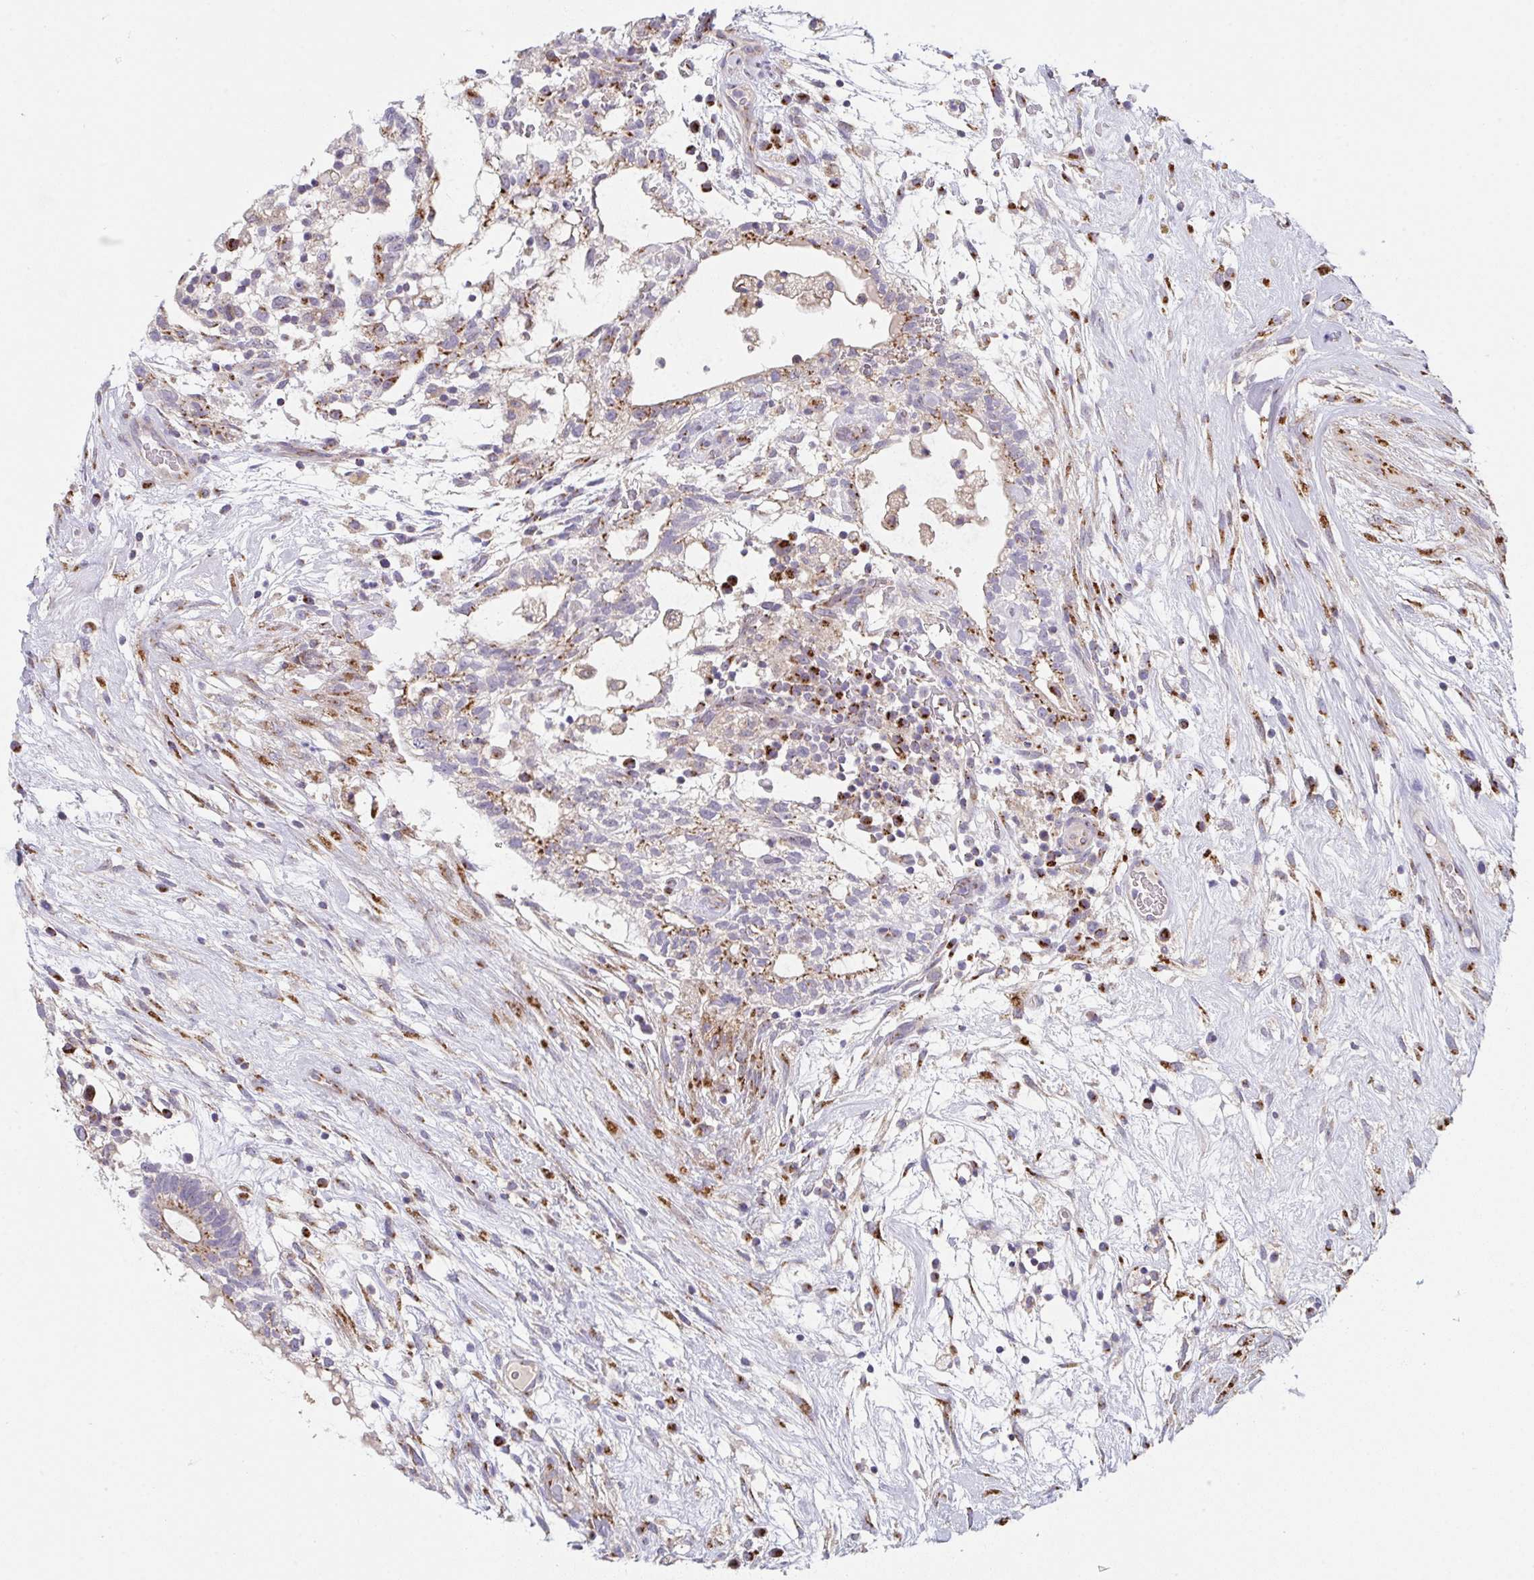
{"staining": {"intensity": "moderate", "quantity": "25%-75%", "location": "cytoplasmic/membranous"}, "tissue": "testis cancer", "cell_type": "Tumor cells", "image_type": "cancer", "snomed": [{"axis": "morphology", "description": "Carcinoma, Embryonal, NOS"}, {"axis": "topography", "description": "Testis"}], "caption": "Protein staining demonstrates moderate cytoplasmic/membranous positivity in about 25%-75% of tumor cells in testis embryonal carcinoma.", "gene": "PROSER3", "patient": {"sex": "male", "age": 32}}